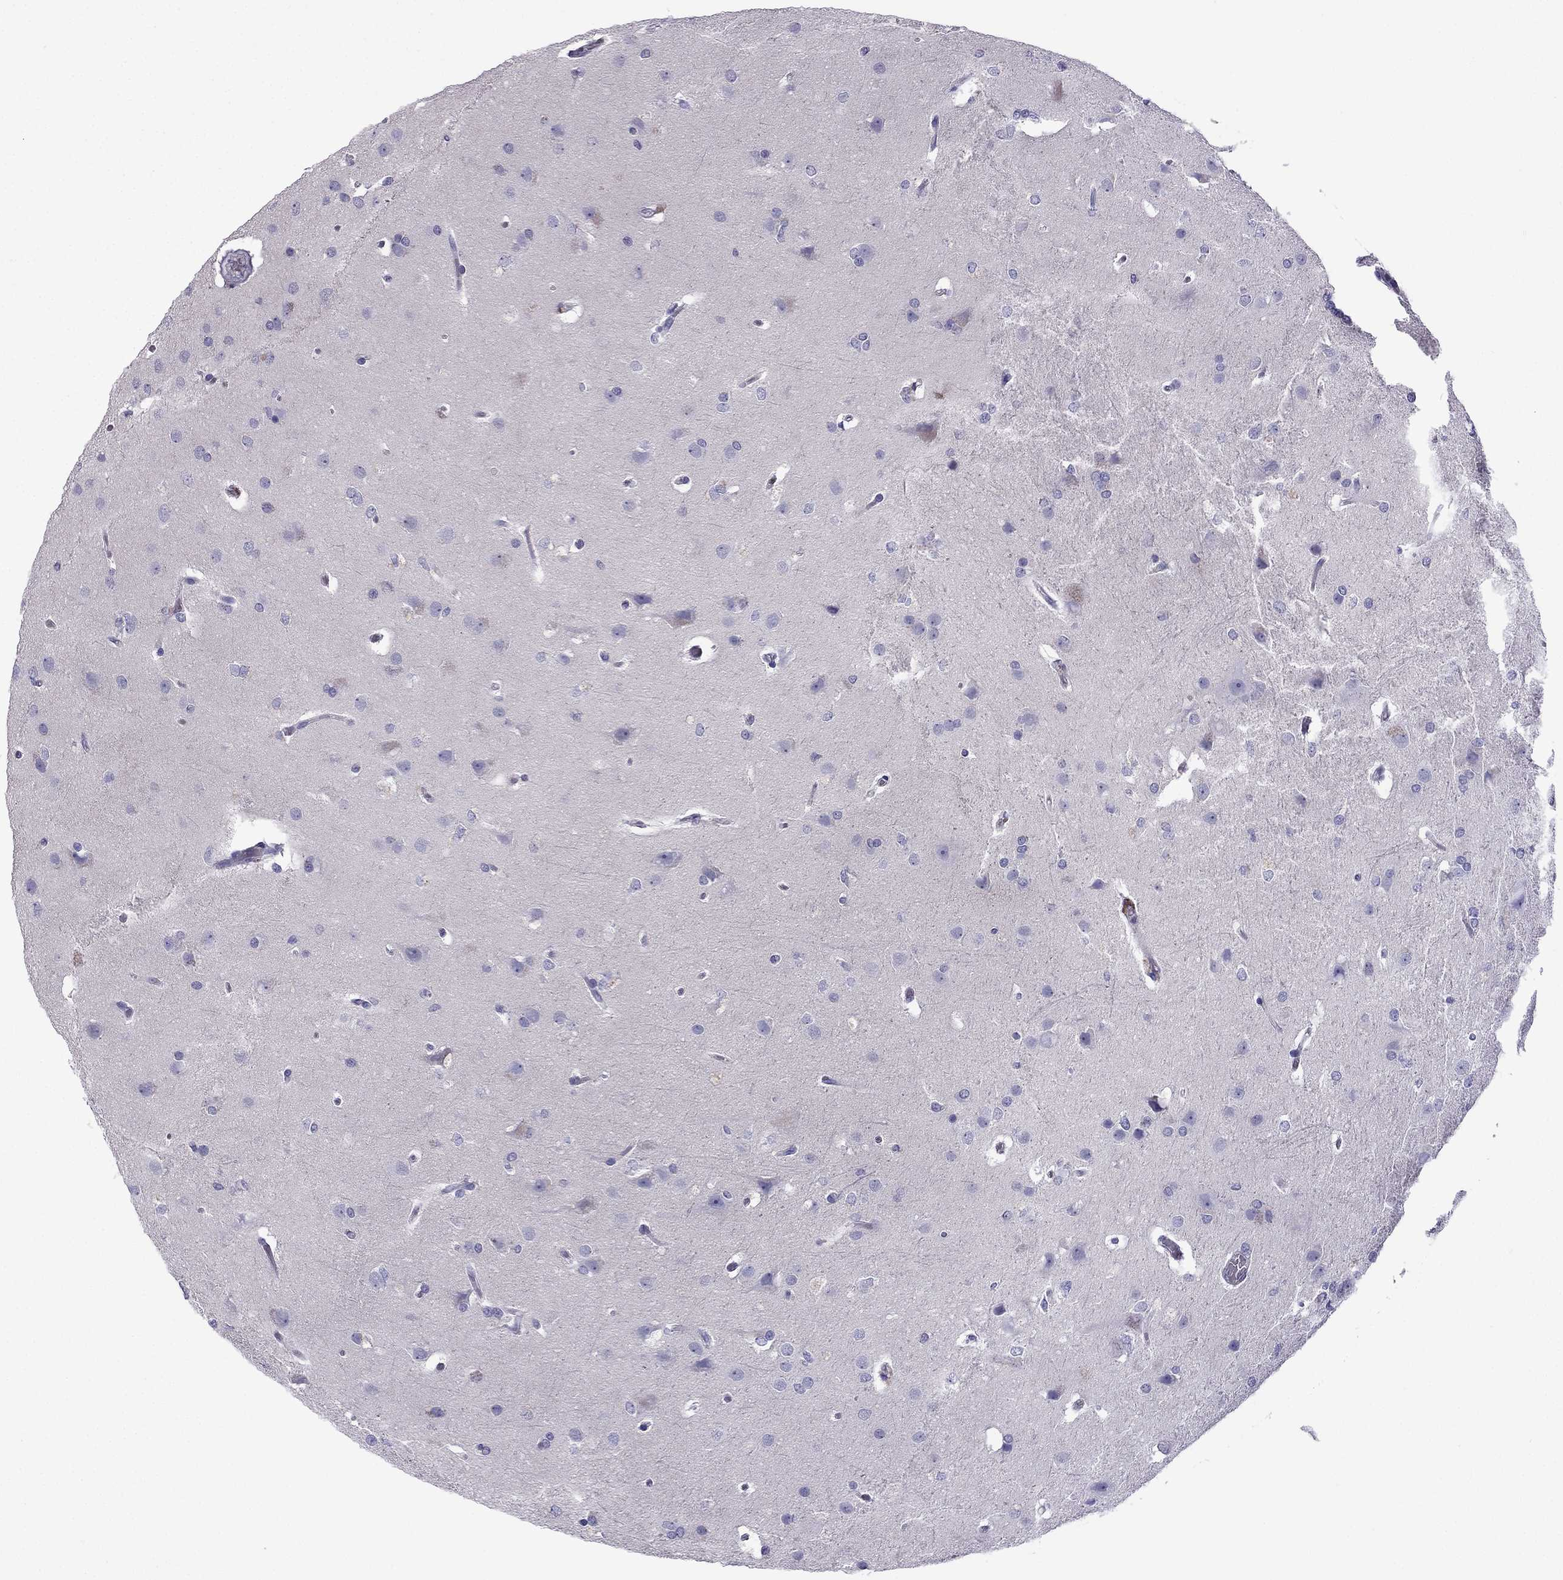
{"staining": {"intensity": "negative", "quantity": "none", "location": "none"}, "tissue": "glioma", "cell_type": "Tumor cells", "image_type": "cancer", "snomed": [{"axis": "morphology", "description": "Glioma, malignant, High grade"}, {"axis": "topography", "description": "Brain"}], "caption": "Glioma stained for a protein using IHC displays no expression tumor cells.", "gene": "GJA8", "patient": {"sex": "male", "age": 68}}